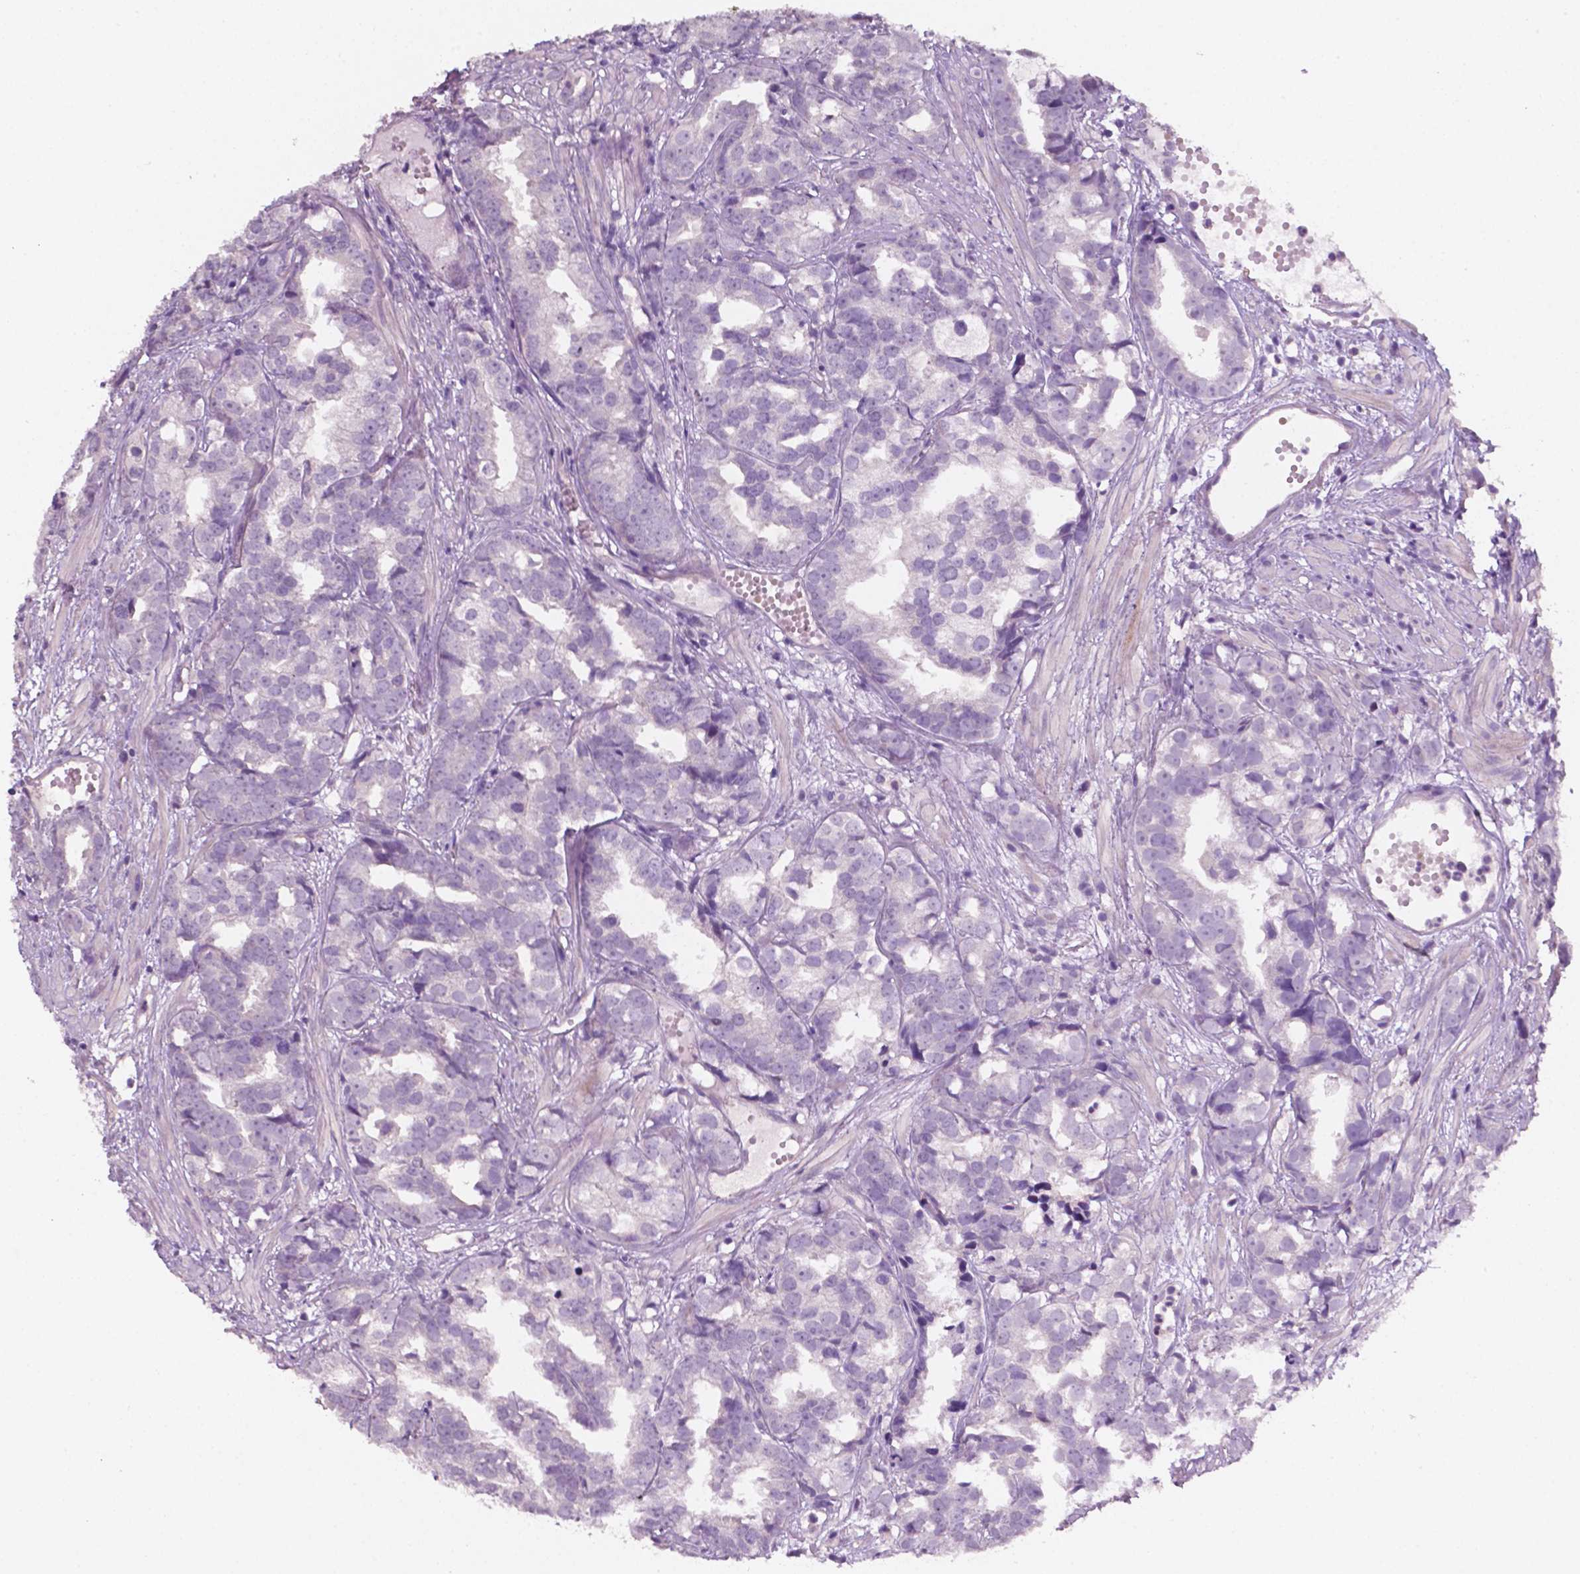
{"staining": {"intensity": "negative", "quantity": "none", "location": "none"}, "tissue": "prostate cancer", "cell_type": "Tumor cells", "image_type": "cancer", "snomed": [{"axis": "morphology", "description": "Adenocarcinoma, High grade"}, {"axis": "topography", "description": "Prostate"}], "caption": "Tumor cells are negative for protein expression in human prostate adenocarcinoma (high-grade).", "gene": "EGFR", "patient": {"sex": "male", "age": 79}}